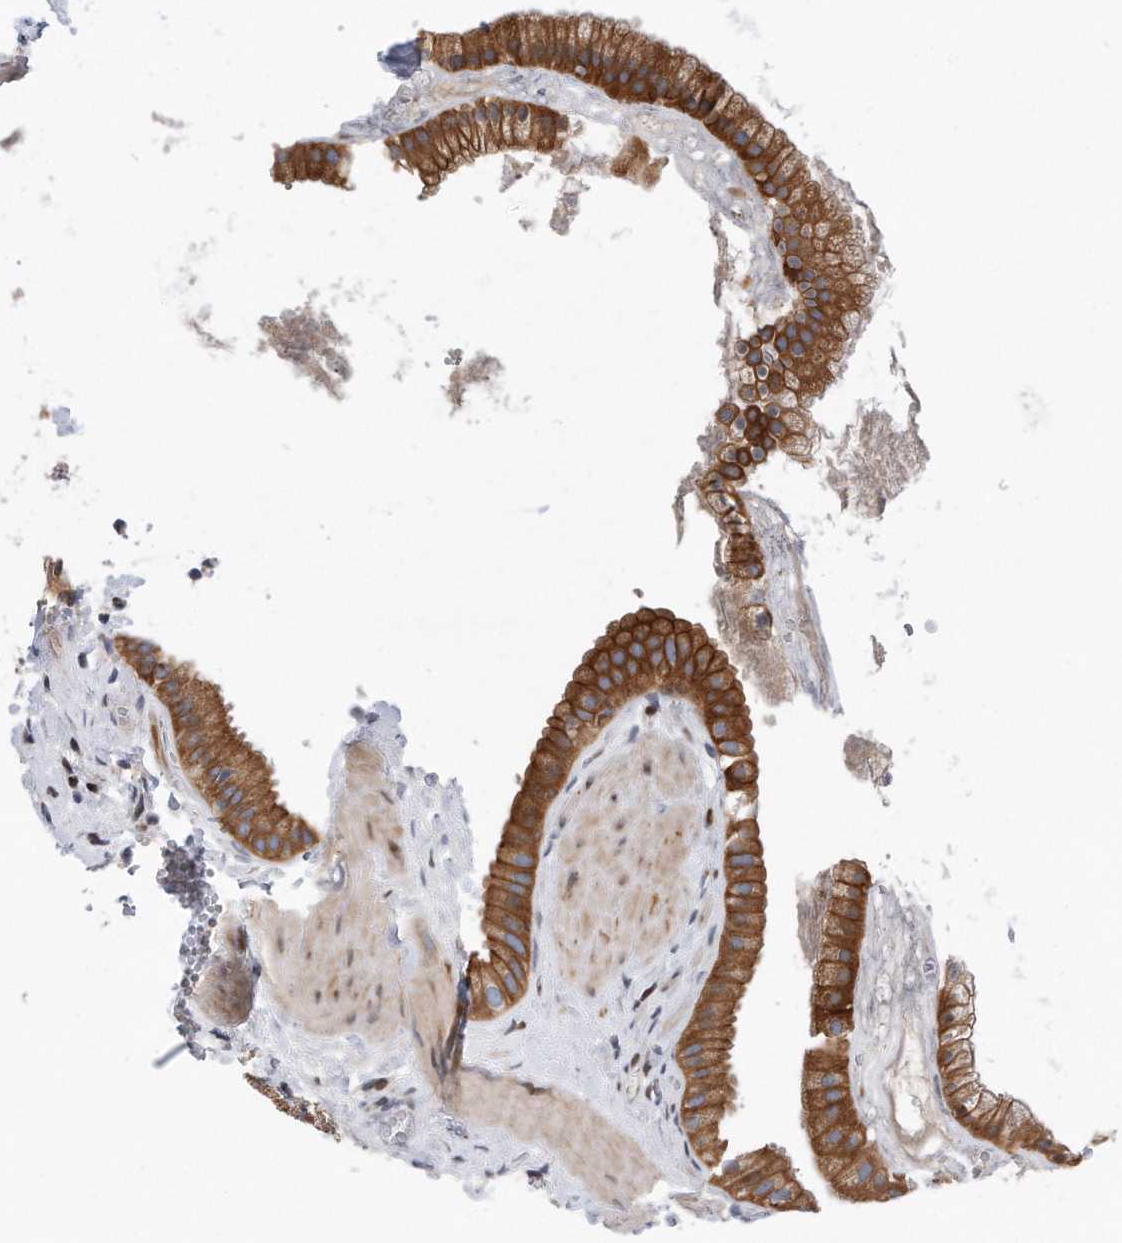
{"staining": {"intensity": "strong", "quantity": ">75%", "location": "cytoplasmic/membranous"}, "tissue": "gallbladder", "cell_type": "Glandular cells", "image_type": "normal", "snomed": [{"axis": "morphology", "description": "Normal tissue, NOS"}, {"axis": "topography", "description": "Gallbladder"}], "caption": "Gallbladder stained with a brown dye reveals strong cytoplasmic/membranous positive positivity in about >75% of glandular cells.", "gene": "CDH12", "patient": {"sex": "male", "age": 55}}